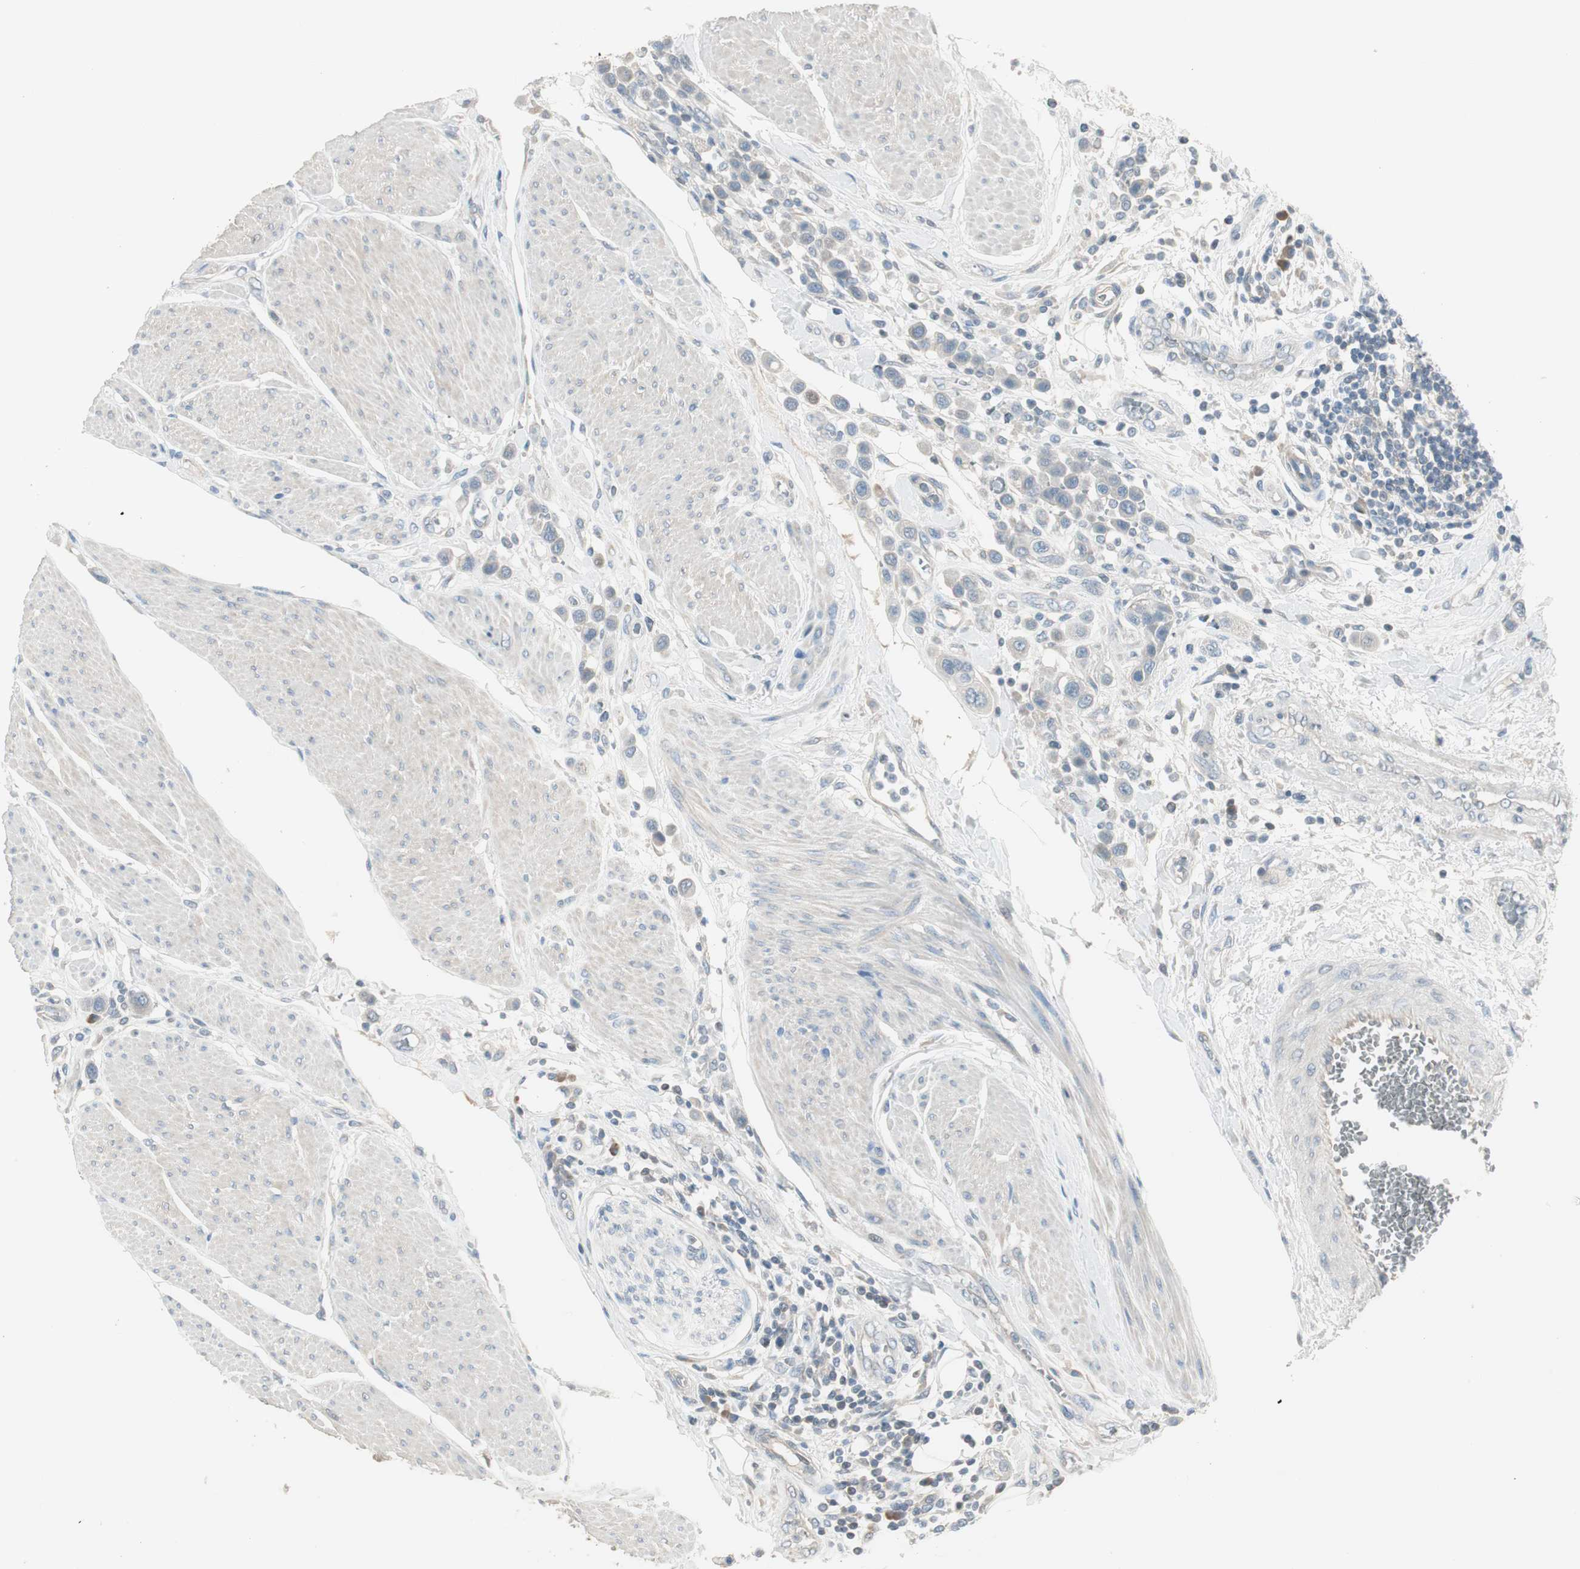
{"staining": {"intensity": "negative", "quantity": "none", "location": "none"}, "tissue": "urothelial cancer", "cell_type": "Tumor cells", "image_type": "cancer", "snomed": [{"axis": "morphology", "description": "Urothelial carcinoma, High grade"}, {"axis": "topography", "description": "Urinary bladder"}], "caption": "Human high-grade urothelial carcinoma stained for a protein using IHC demonstrates no expression in tumor cells.", "gene": "EVA1A", "patient": {"sex": "male", "age": 50}}